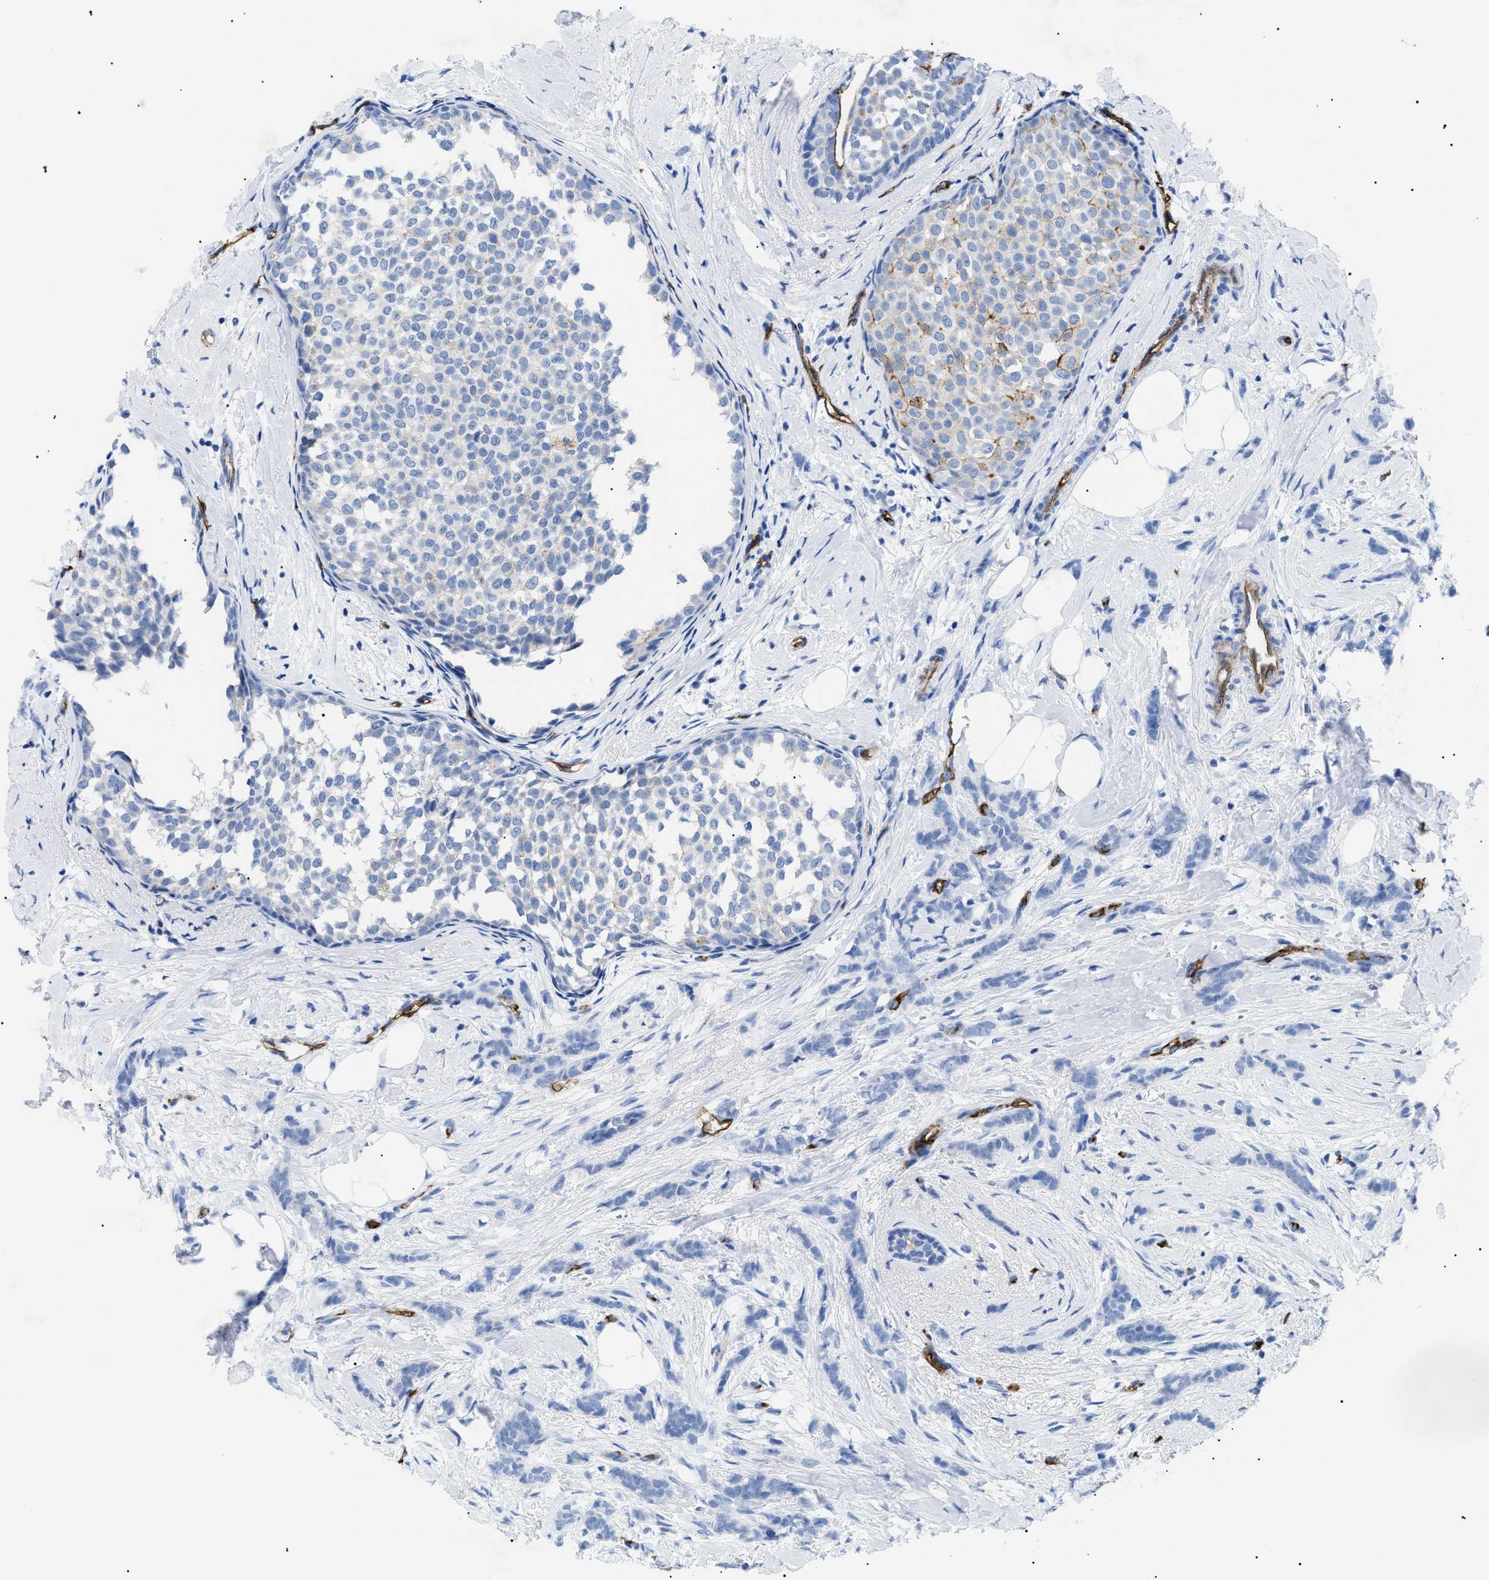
{"staining": {"intensity": "negative", "quantity": "none", "location": "none"}, "tissue": "breast cancer", "cell_type": "Tumor cells", "image_type": "cancer", "snomed": [{"axis": "morphology", "description": "Lobular carcinoma, in situ"}, {"axis": "morphology", "description": "Lobular carcinoma"}, {"axis": "topography", "description": "Breast"}], "caption": "This histopathology image is of lobular carcinoma in situ (breast) stained with IHC to label a protein in brown with the nuclei are counter-stained blue. There is no staining in tumor cells.", "gene": "PODXL", "patient": {"sex": "female", "age": 41}}